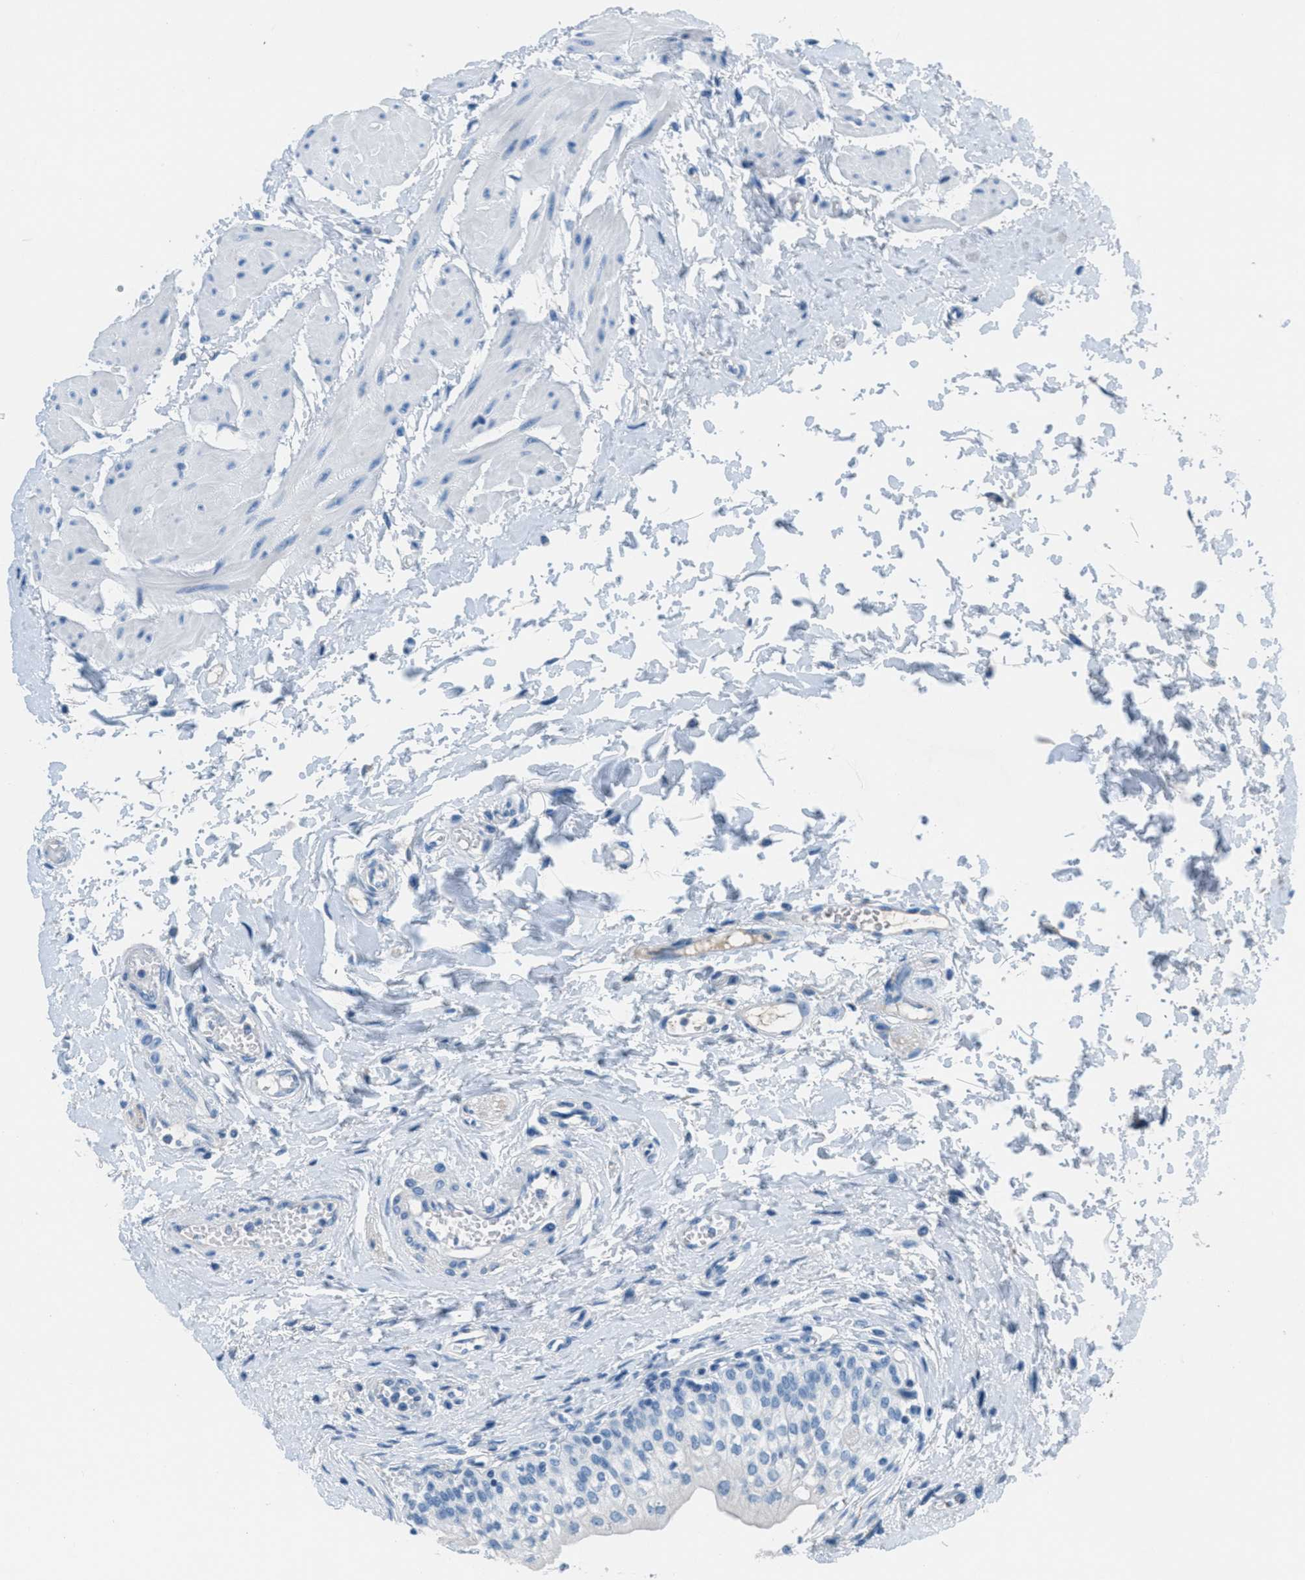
{"staining": {"intensity": "negative", "quantity": "none", "location": "none"}, "tissue": "urinary bladder", "cell_type": "Urothelial cells", "image_type": "normal", "snomed": [{"axis": "morphology", "description": "Normal tissue, NOS"}, {"axis": "topography", "description": "Urinary bladder"}], "caption": "The photomicrograph reveals no significant positivity in urothelial cells of urinary bladder.", "gene": "MGARP", "patient": {"sex": "male", "age": 55}}